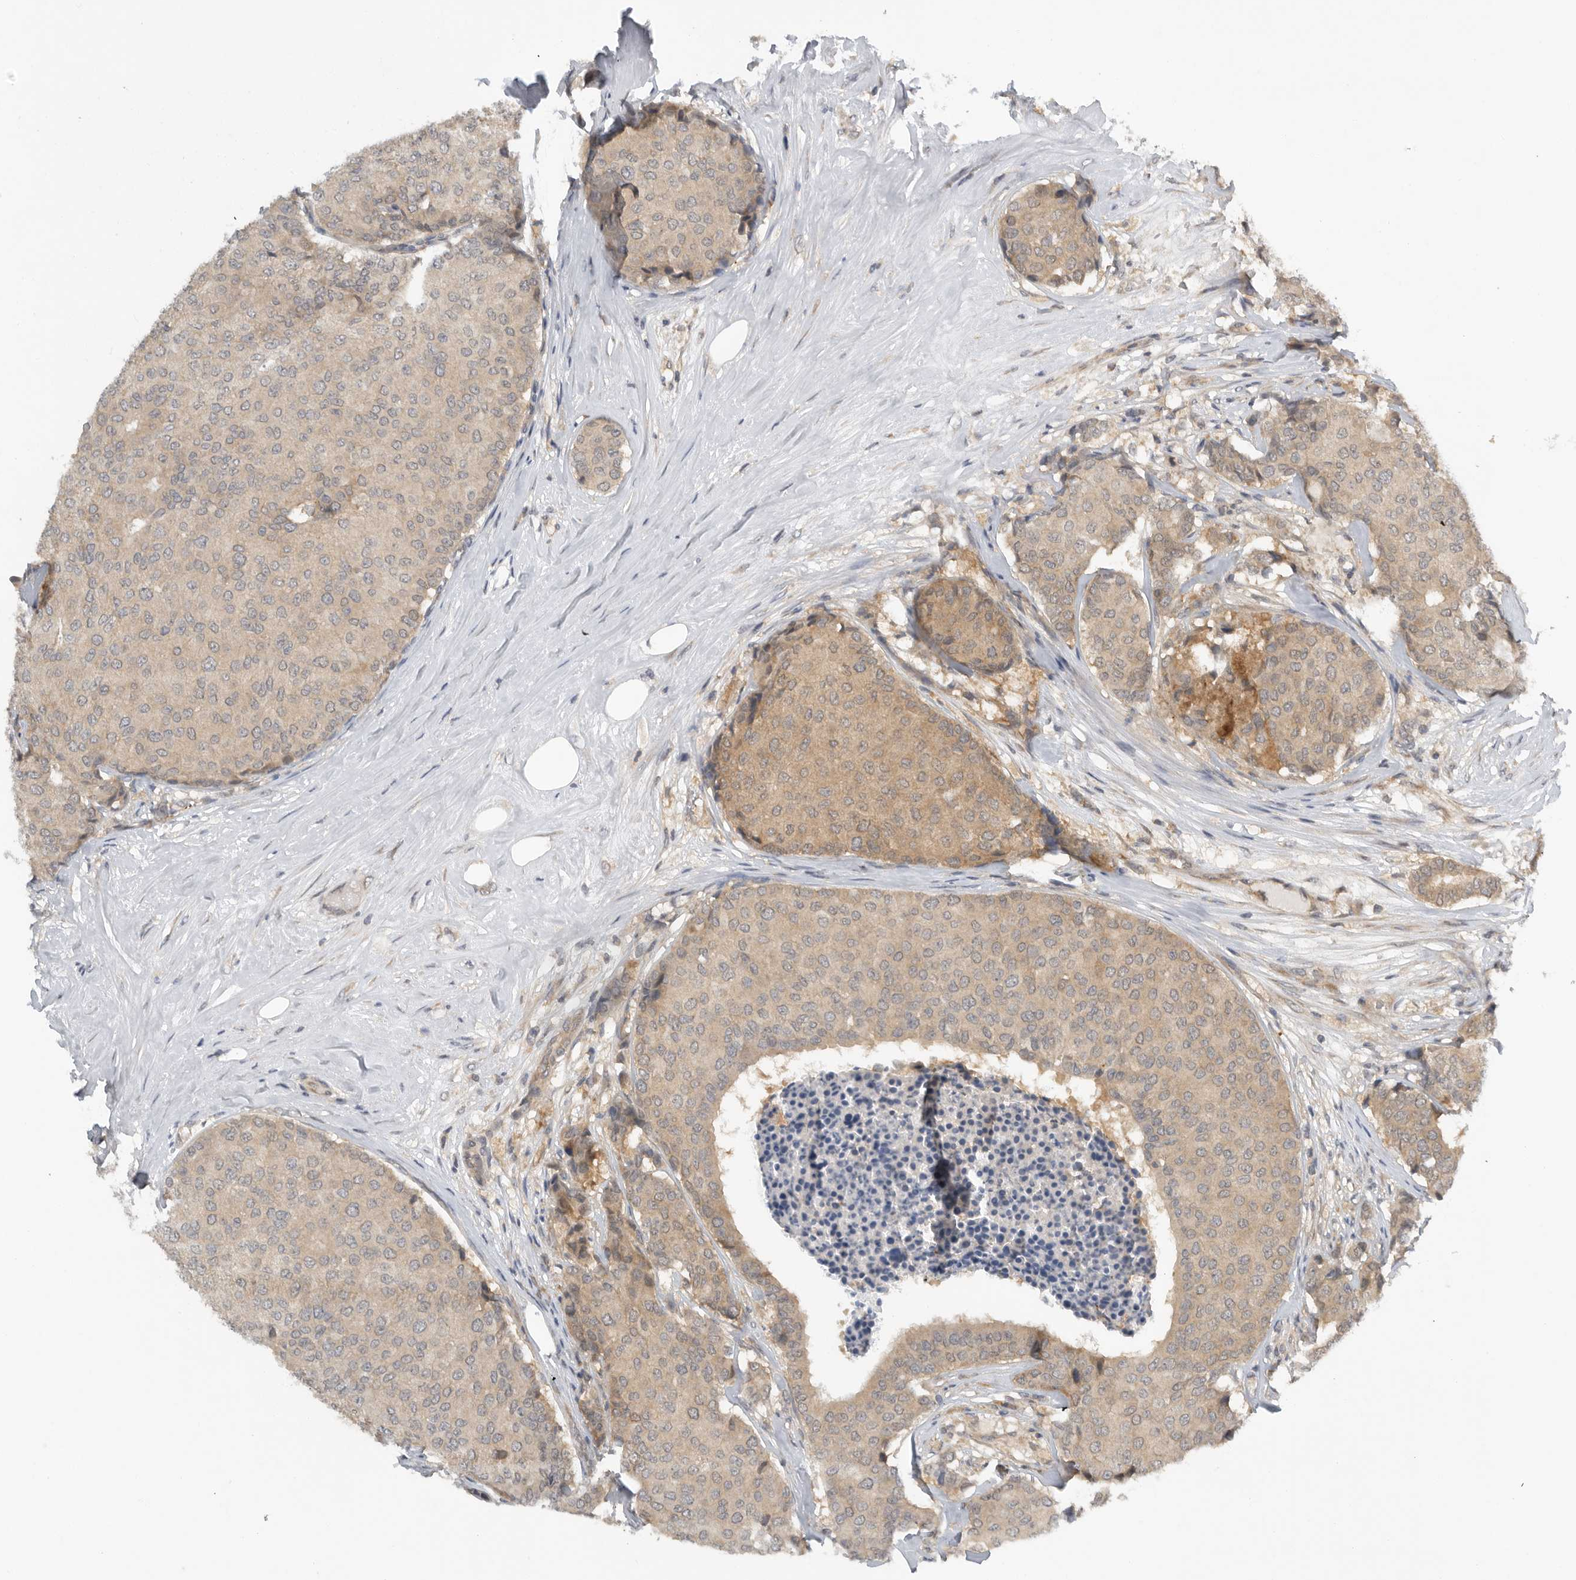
{"staining": {"intensity": "weak", "quantity": ">75%", "location": "cytoplasmic/membranous"}, "tissue": "breast cancer", "cell_type": "Tumor cells", "image_type": "cancer", "snomed": [{"axis": "morphology", "description": "Duct carcinoma"}, {"axis": "topography", "description": "Breast"}], "caption": "Breast cancer stained with DAB IHC demonstrates low levels of weak cytoplasmic/membranous positivity in approximately >75% of tumor cells.", "gene": "AASDHPPT", "patient": {"sex": "female", "age": 75}}